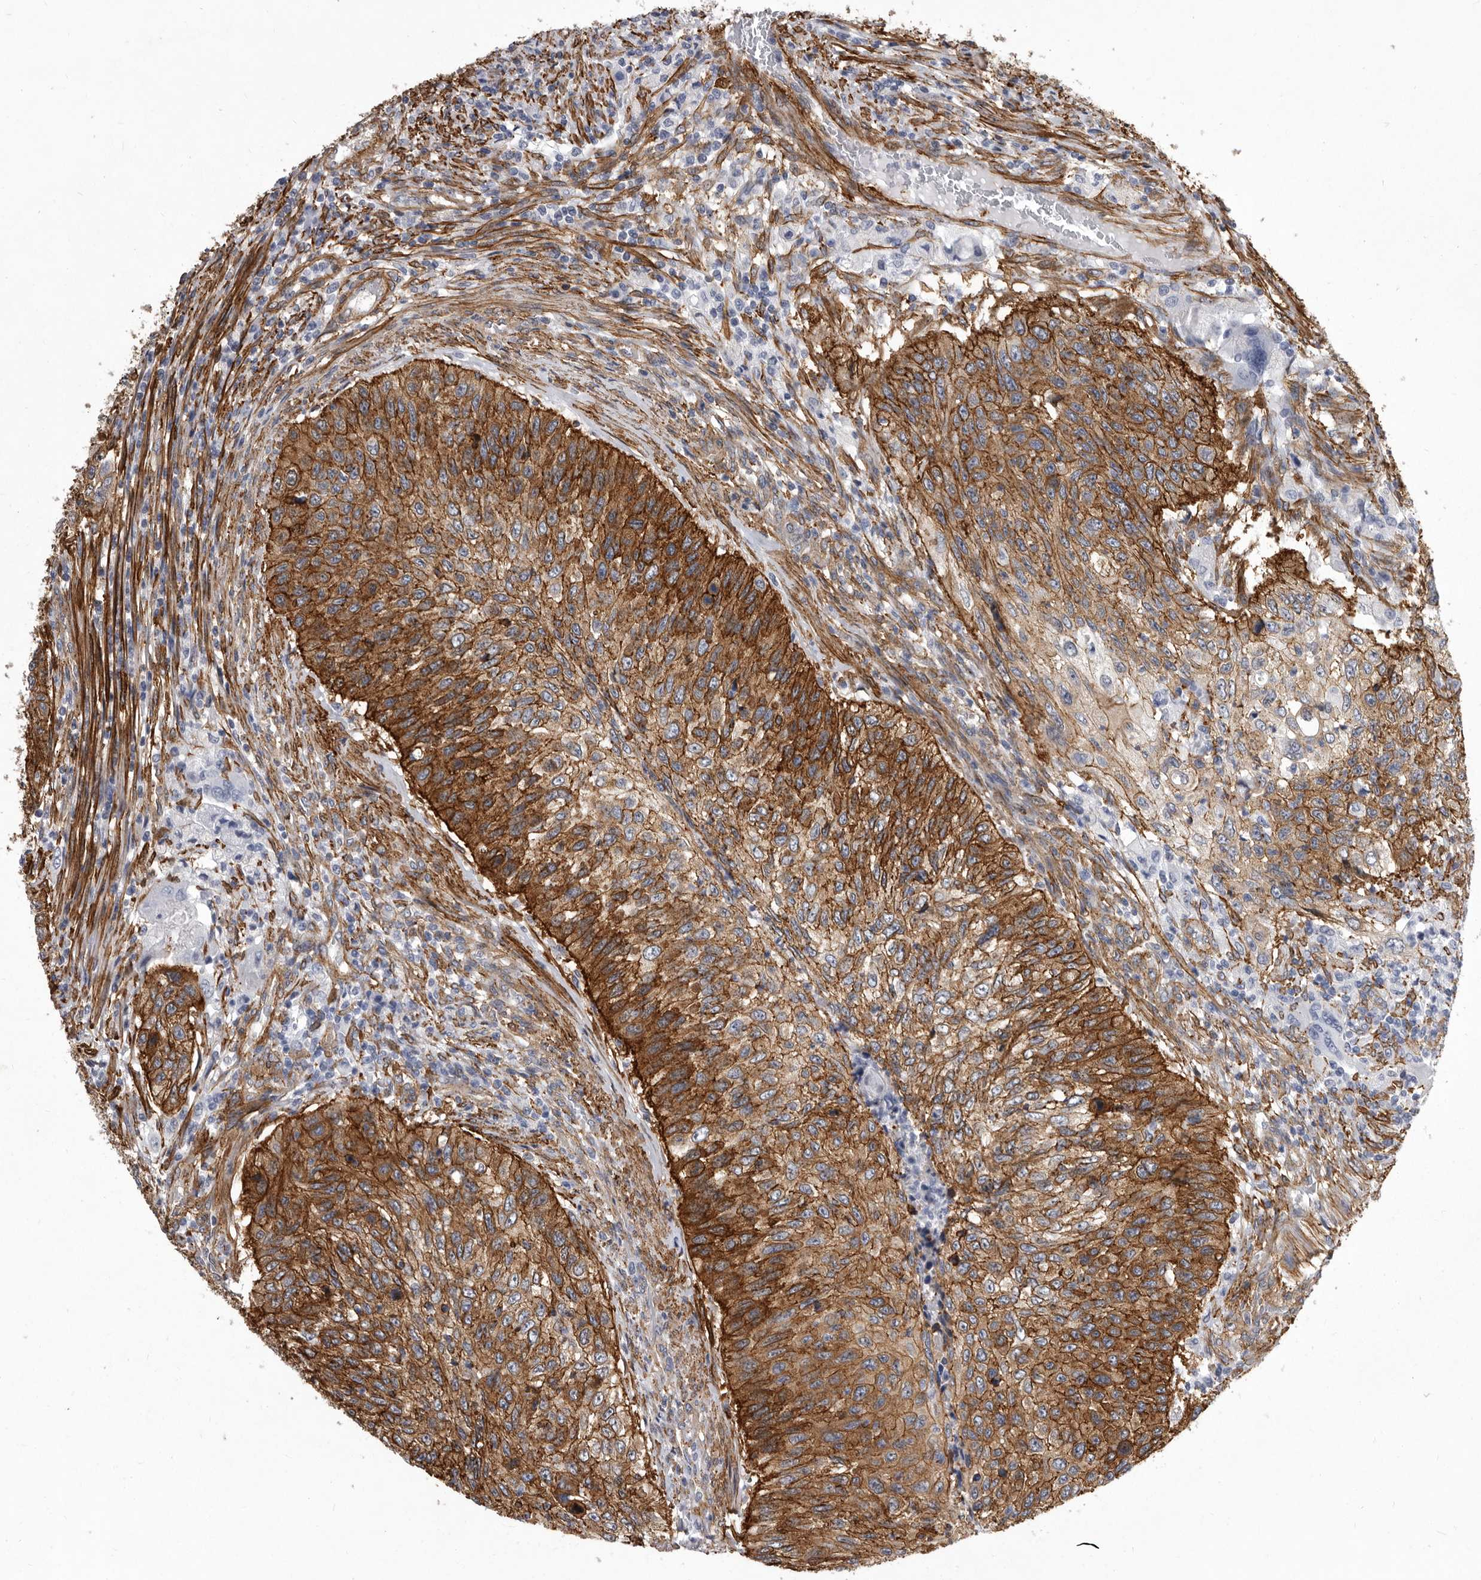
{"staining": {"intensity": "strong", "quantity": "25%-75%", "location": "cytoplasmic/membranous"}, "tissue": "urothelial cancer", "cell_type": "Tumor cells", "image_type": "cancer", "snomed": [{"axis": "morphology", "description": "Urothelial carcinoma, High grade"}, {"axis": "topography", "description": "Urinary bladder"}], "caption": "High-power microscopy captured an immunohistochemistry photomicrograph of high-grade urothelial carcinoma, revealing strong cytoplasmic/membranous expression in approximately 25%-75% of tumor cells. (DAB (3,3'-diaminobenzidine) IHC, brown staining for protein, blue staining for nuclei).", "gene": "ENAH", "patient": {"sex": "female", "age": 60}}